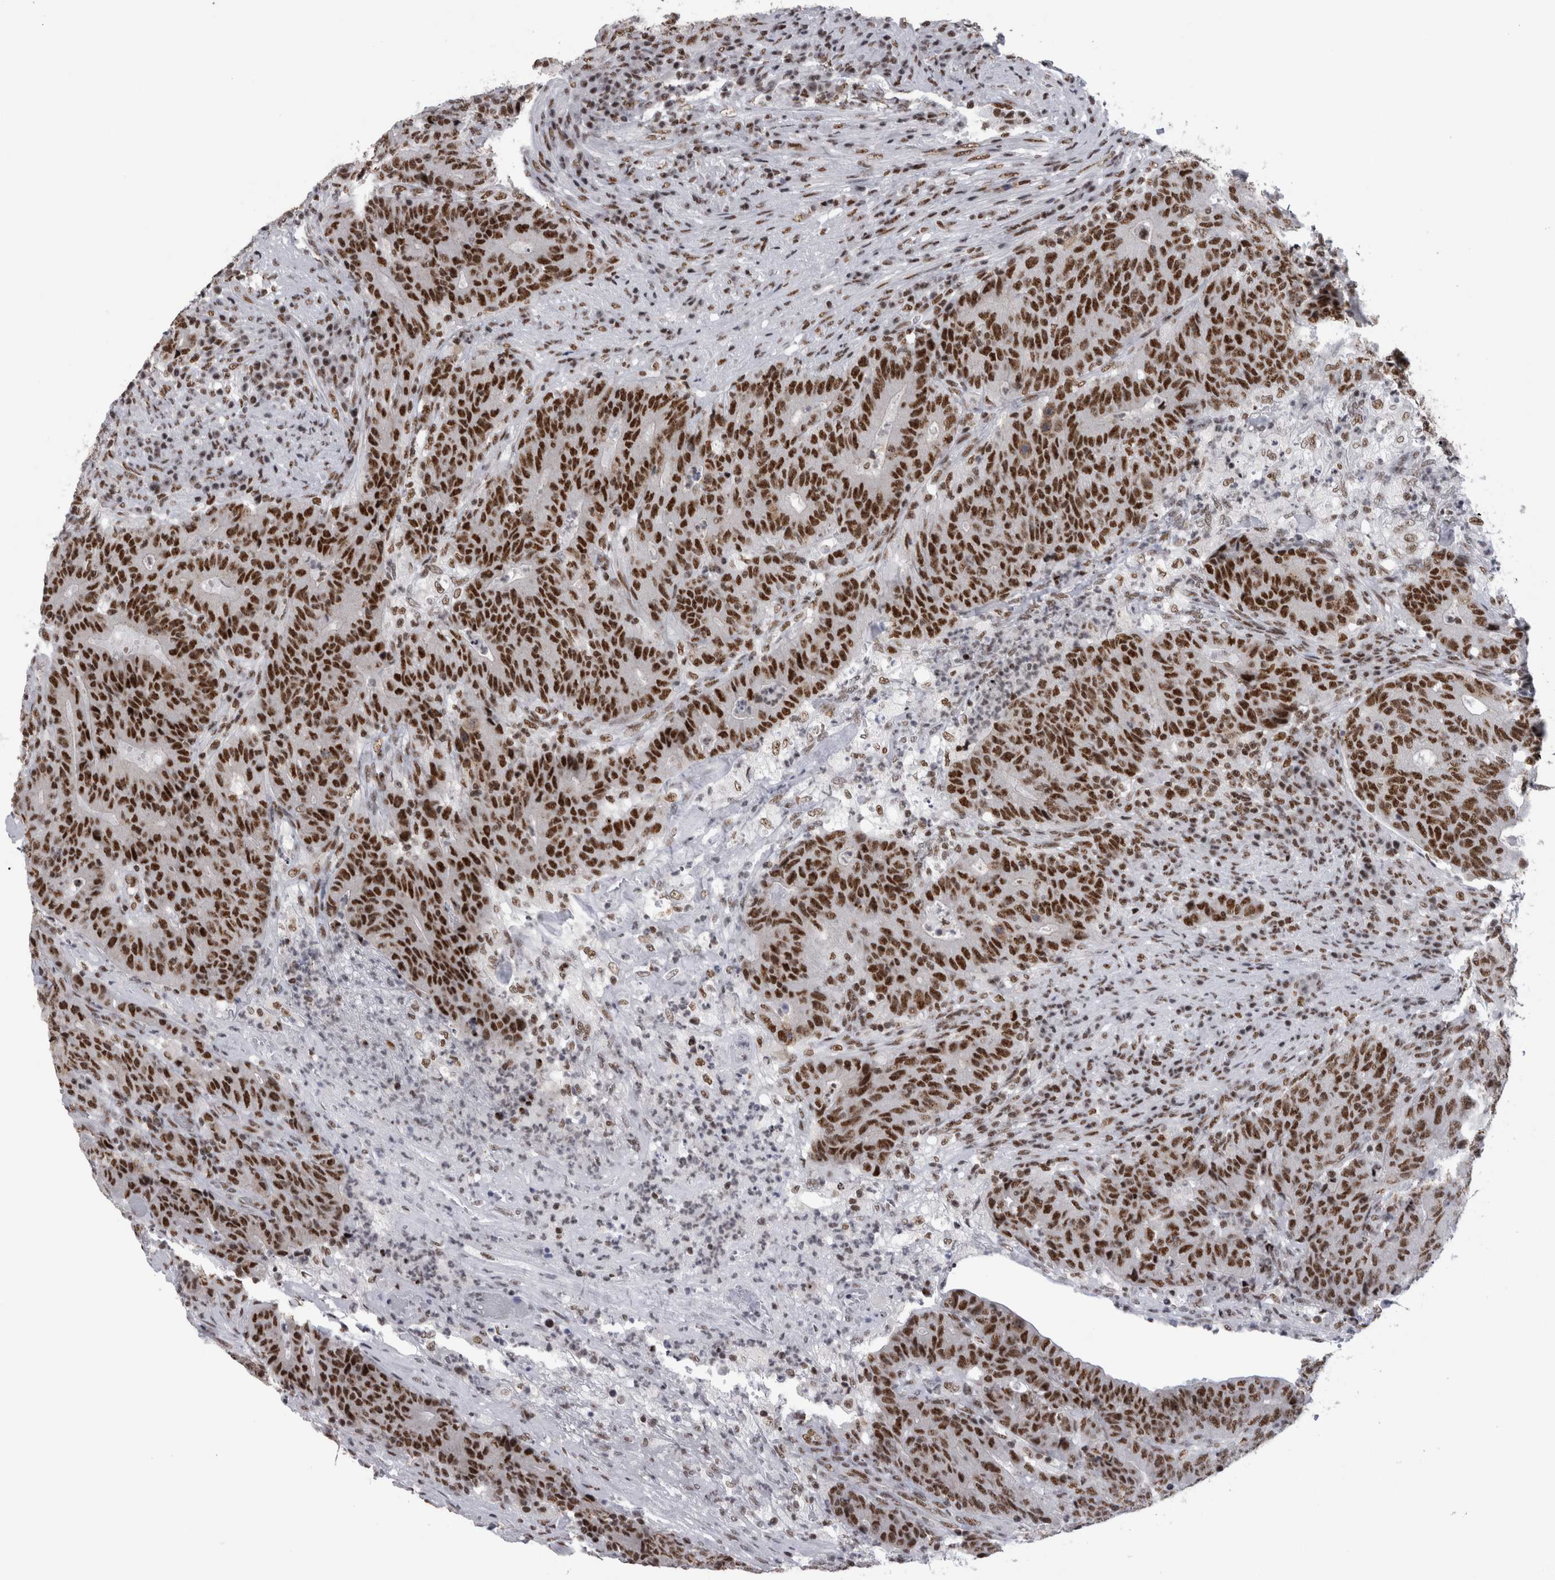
{"staining": {"intensity": "strong", "quantity": ">75%", "location": "nuclear"}, "tissue": "colorectal cancer", "cell_type": "Tumor cells", "image_type": "cancer", "snomed": [{"axis": "morphology", "description": "Normal tissue, NOS"}, {"axis": "morphology", "description": "Adenocarcinoma, NOS"}, {"axis": "topography", "description": "Colon"}], "caption": "An image showing strong nuclear staining in approximately >75% of tumor cells in colorectal cancer (adenocarcinoma), as visualized by brown immunohistochemical staining.", "gene": "CDK11A", "patient": {"sex": "female", "age": 75}}